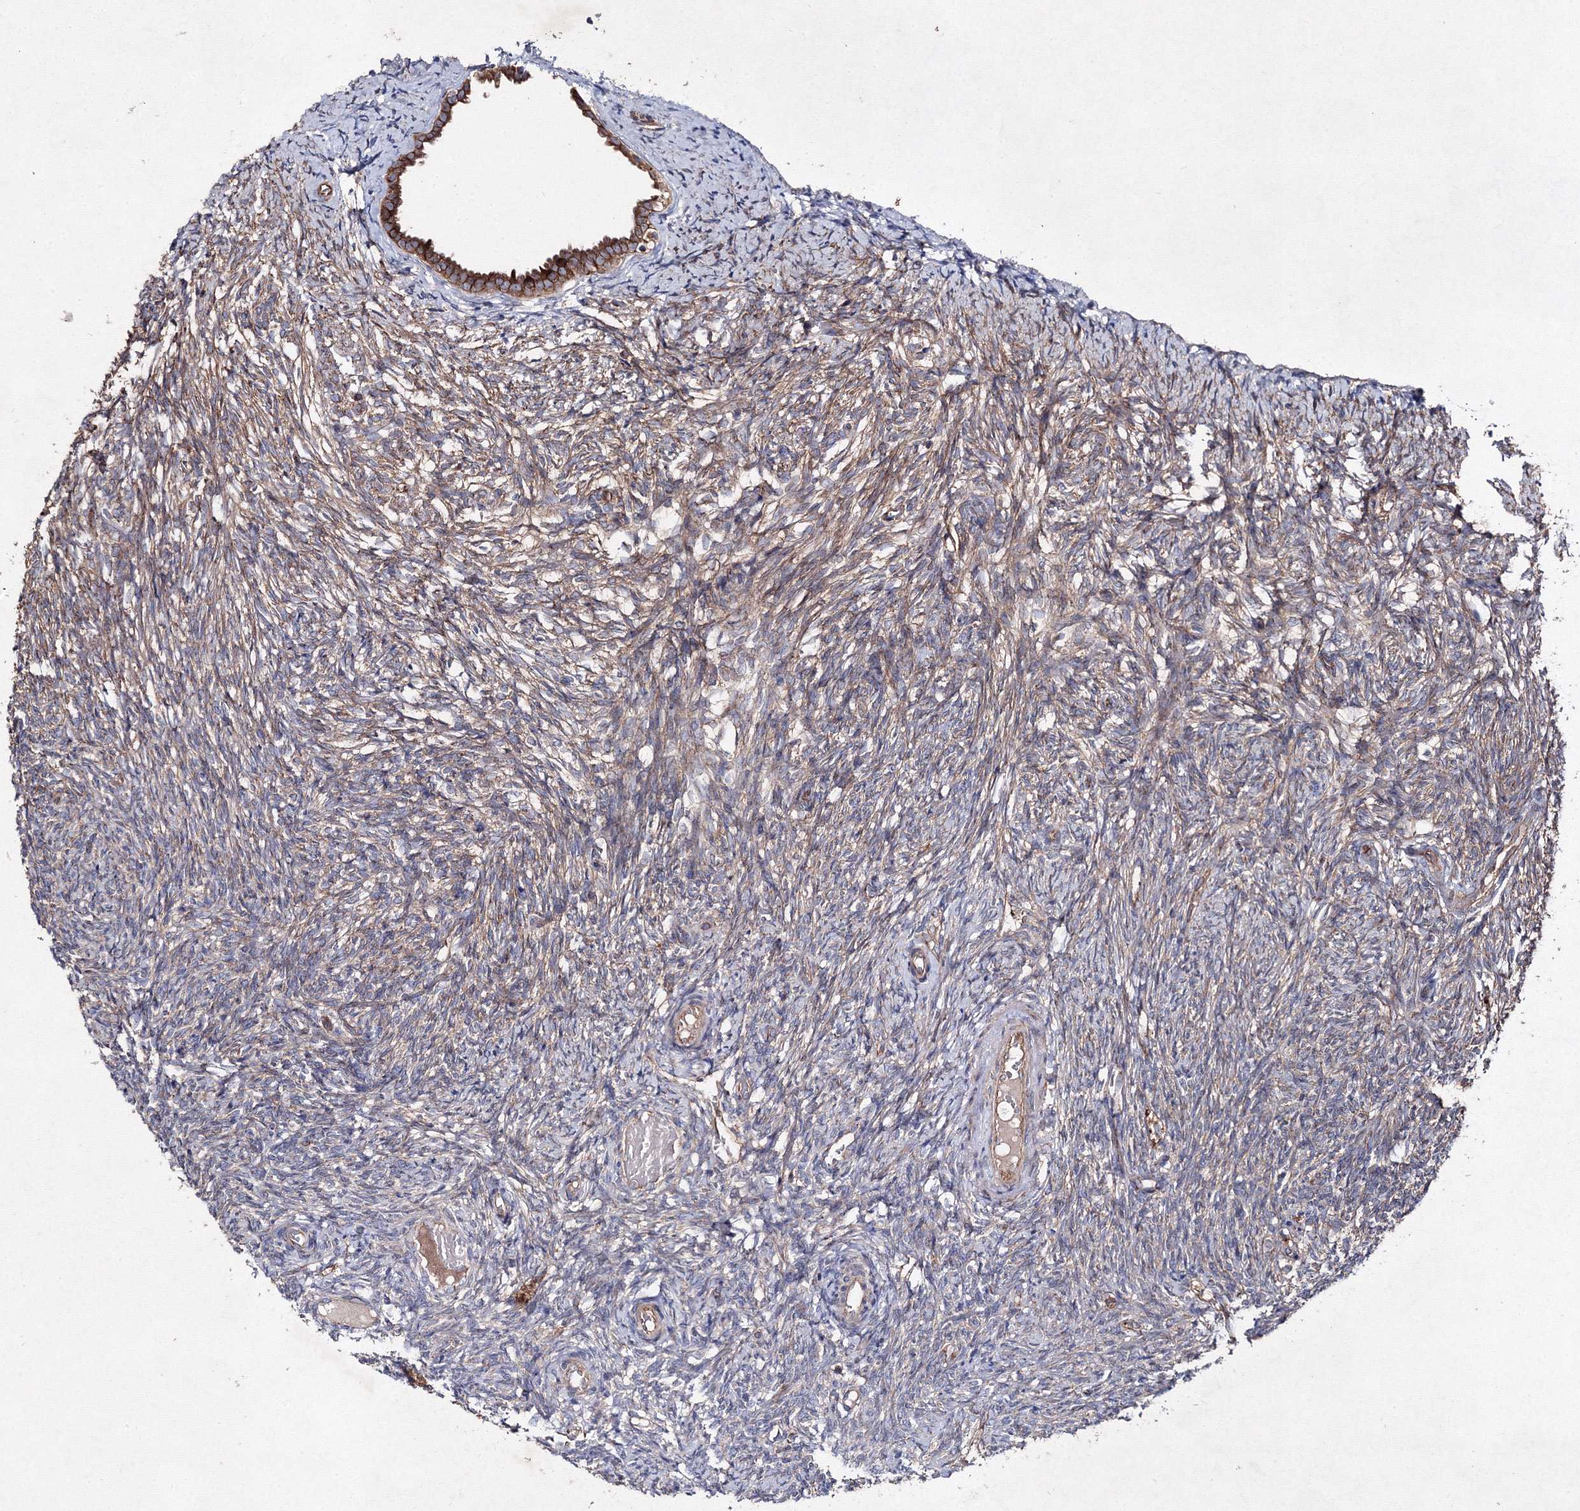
{"staining": {"intensity": "moderate", "quantity": ">75%", "location": "cytoplasmic/membranous"}, "tissue": "ovary", "cell_type": "Ovarian stroma cells", "image_type": "normal", "snomed": [{"axis": "morphology", "description": "Normal tissue, NOS"}, {"axis": "topography", "description": "Ovary"}], "caption": "Moderate cytoplasmic/membranous staining is present in approximately >75% of ovarian stroma cells in benign ovary. The staining was performed using DAB (3,3'-diaminobenzidine), with brown indicating positive protein expression. Nuclei are stained blue with hematoxylin.", "gene": "GFM1", "patient": {"sex": "female", "age": 41}}